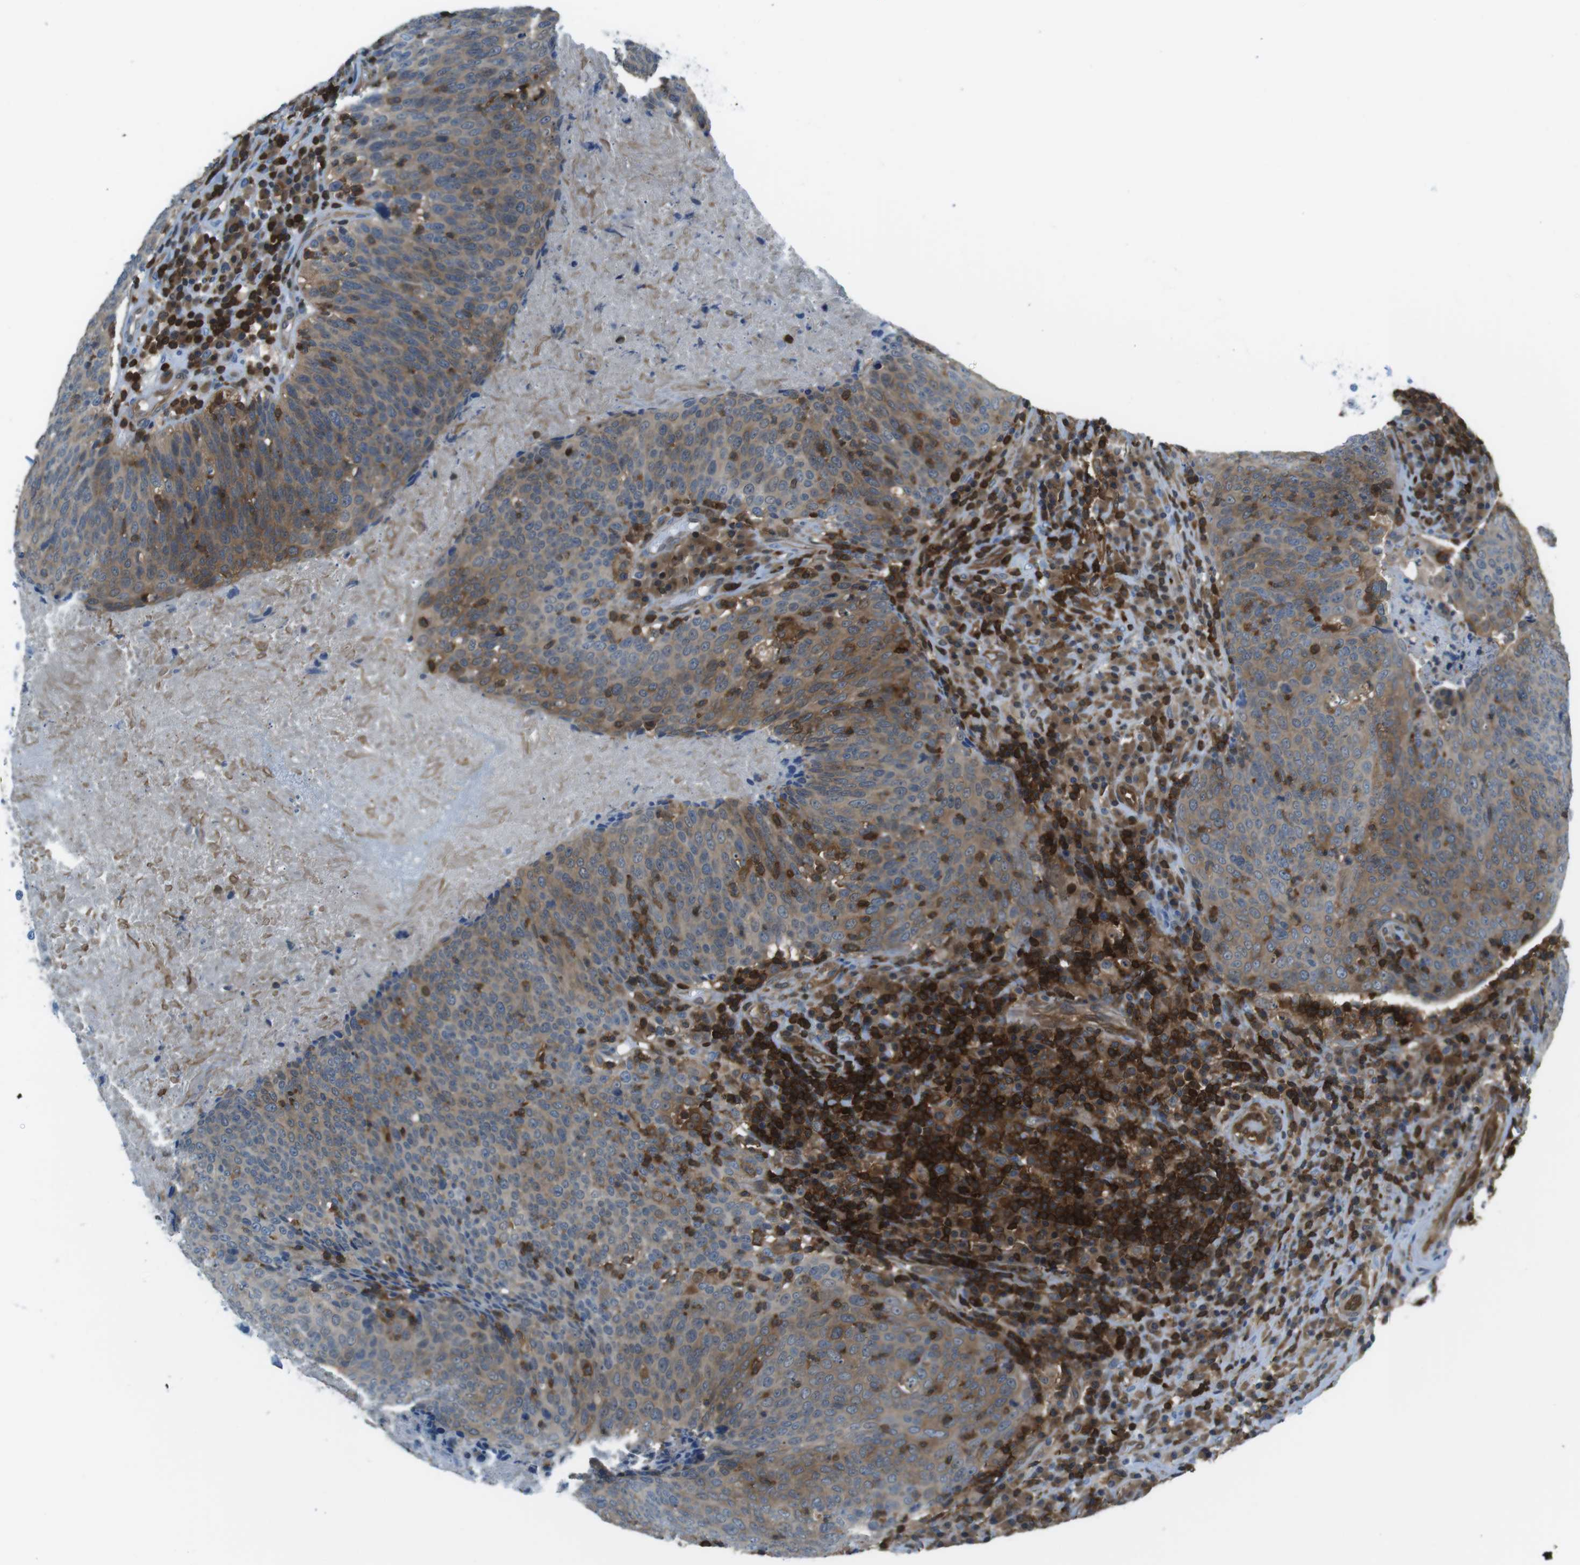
{"staining": {"intensity": "moderate", "quantity": "25%-75%", "location": "cytoplasmic/membranous"}, "tissue": "head and neck cancer", "cell_type": "Tumor cells", "image_type": "cancer", "snomed": [{"axis": "morphology", "description": "Squamous cell carcinoma, NOS"}, {"axis": "morphology", "description": "Squamous cell carcinoma, metastatic, NOS"}, {"axis": "topography", "description": "Lymph node"}, {"axis": "topography", "description": "Head-Neck"}], "caption": "Tumor cells demonstrate medium levels of moderate cytoplasmic/membranous positivity in approximately 25%-75% of cells in human head and neck squamous cell carcinoma.", "gene": "TES", "patient": {"sex": "male", "age": 62}}